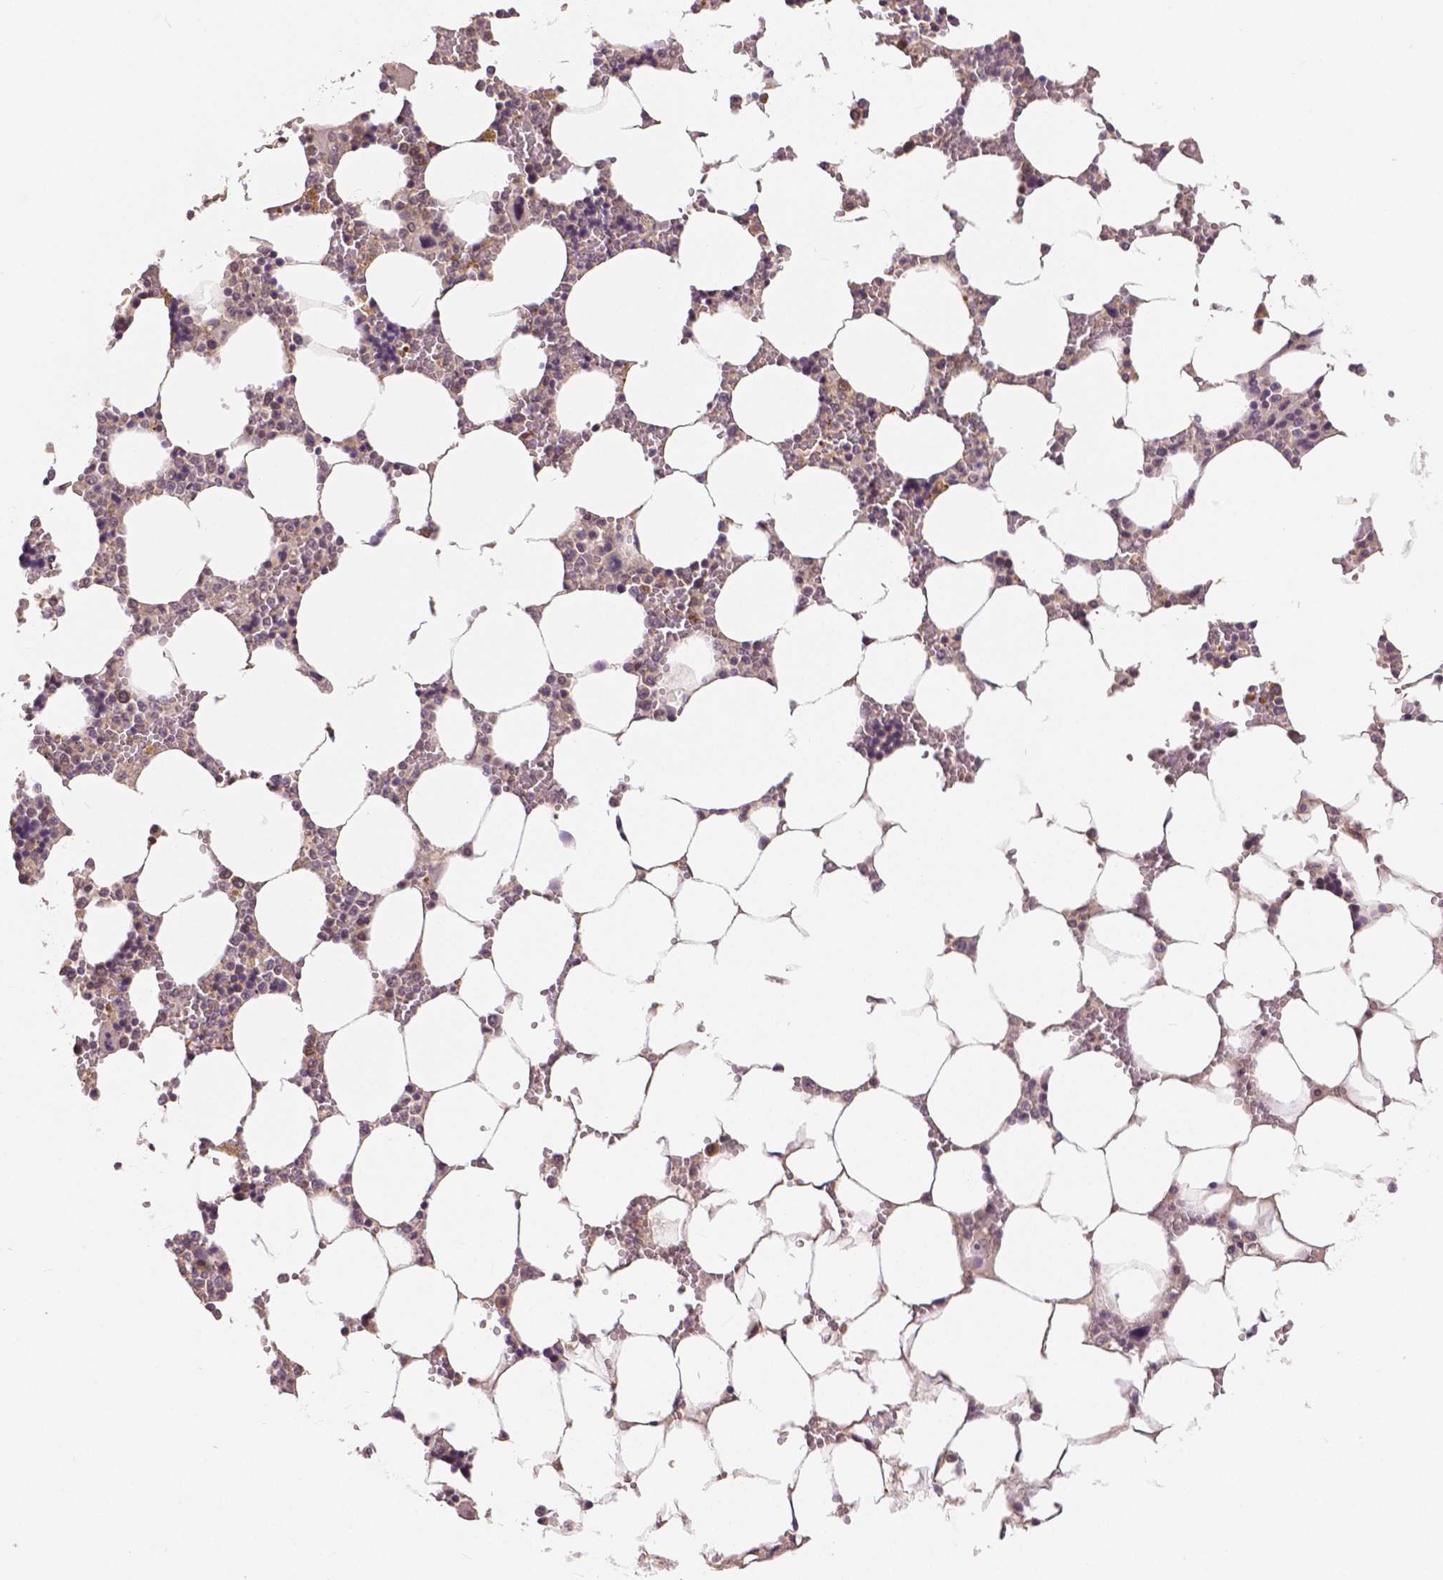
{"staining": {"intensity": "moderate", "quantity": "<25%", "location": "cytoplasmic/membranous,nuclear"}, "tissue": "bone marrow", "cell_type": "Hematopoietic cells", "image_type": "normal", "snomed": [{"axis": "morphology", "description": "Normal tissue, NOS"}, {"axis": "topography", "description": "Bone marrow"}], "caption": "Immunohistochemical staining of normal human bone marrow exhibits moderate cytoplasmic/membranous,nuclear protein staining in about <25% of hematopoietic cells.", "gene": "MAP1LC3B", "patient": {"sex": "male", "age": 64}}